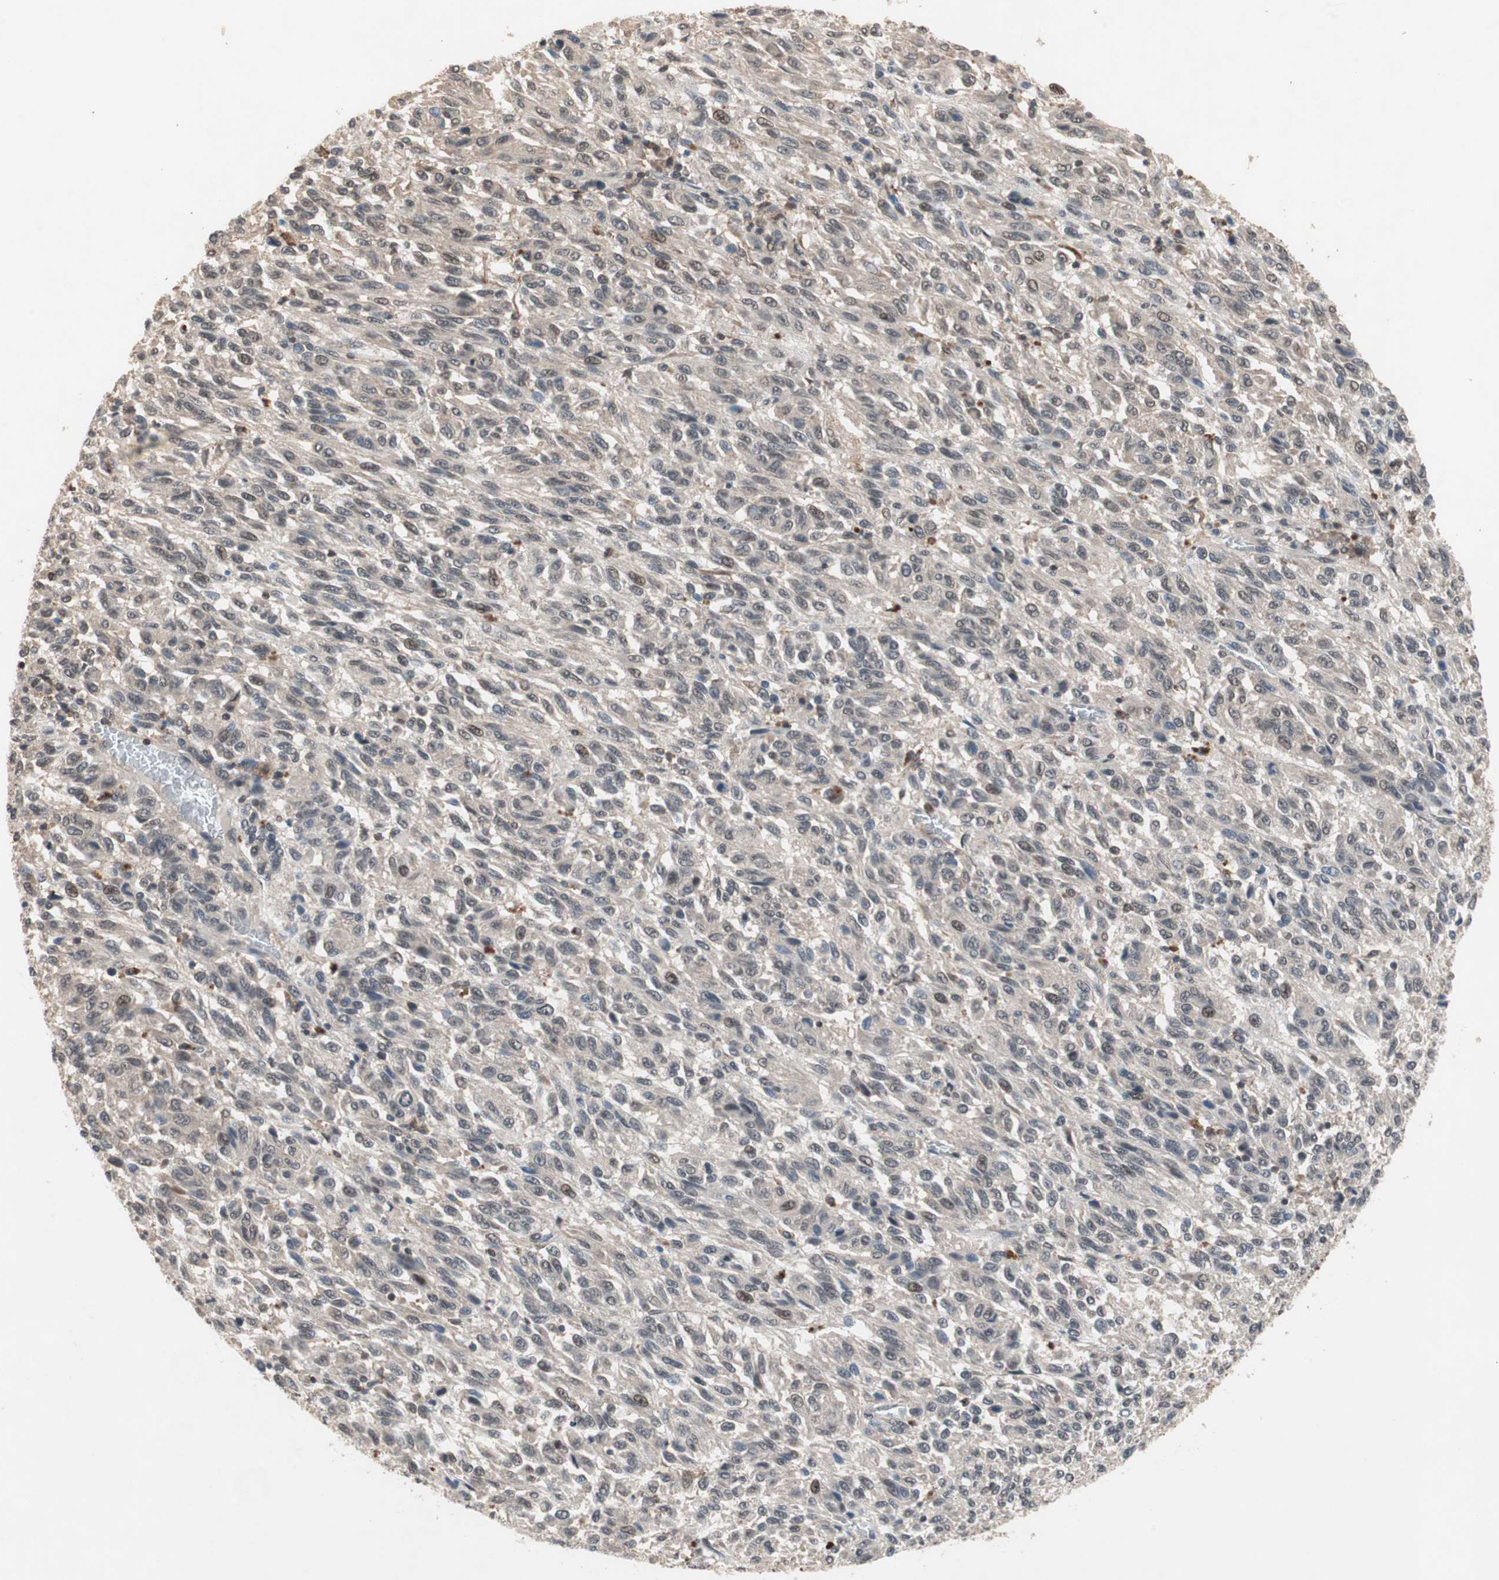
{"staining": {"intensity": "moderate", "quantity": "25%-75%", "location": "cytoplasmic/membranous,nuclear"}, "tissue": "melanoma", "cell_type": "Tumor cells", "image_type": "cancer", "snomed": [{"axis": "morphology", "description": "Malignant melanoma, Metastatic site"}, {"axis": "topography", "description": "Lung"}], "caption": "High-power microscopy captured an immunohistochemistry (IHC) image of malignant melanoma (metastatic site), revealing moderate cytoplasmic/membranous and nuclear expression in about 25%-75% of tumor cells. (DAB IHC, brown staining for protein, blue staining for nuclei).", "gene": "GART", "patient": {"sex": "male", "age": 64}}